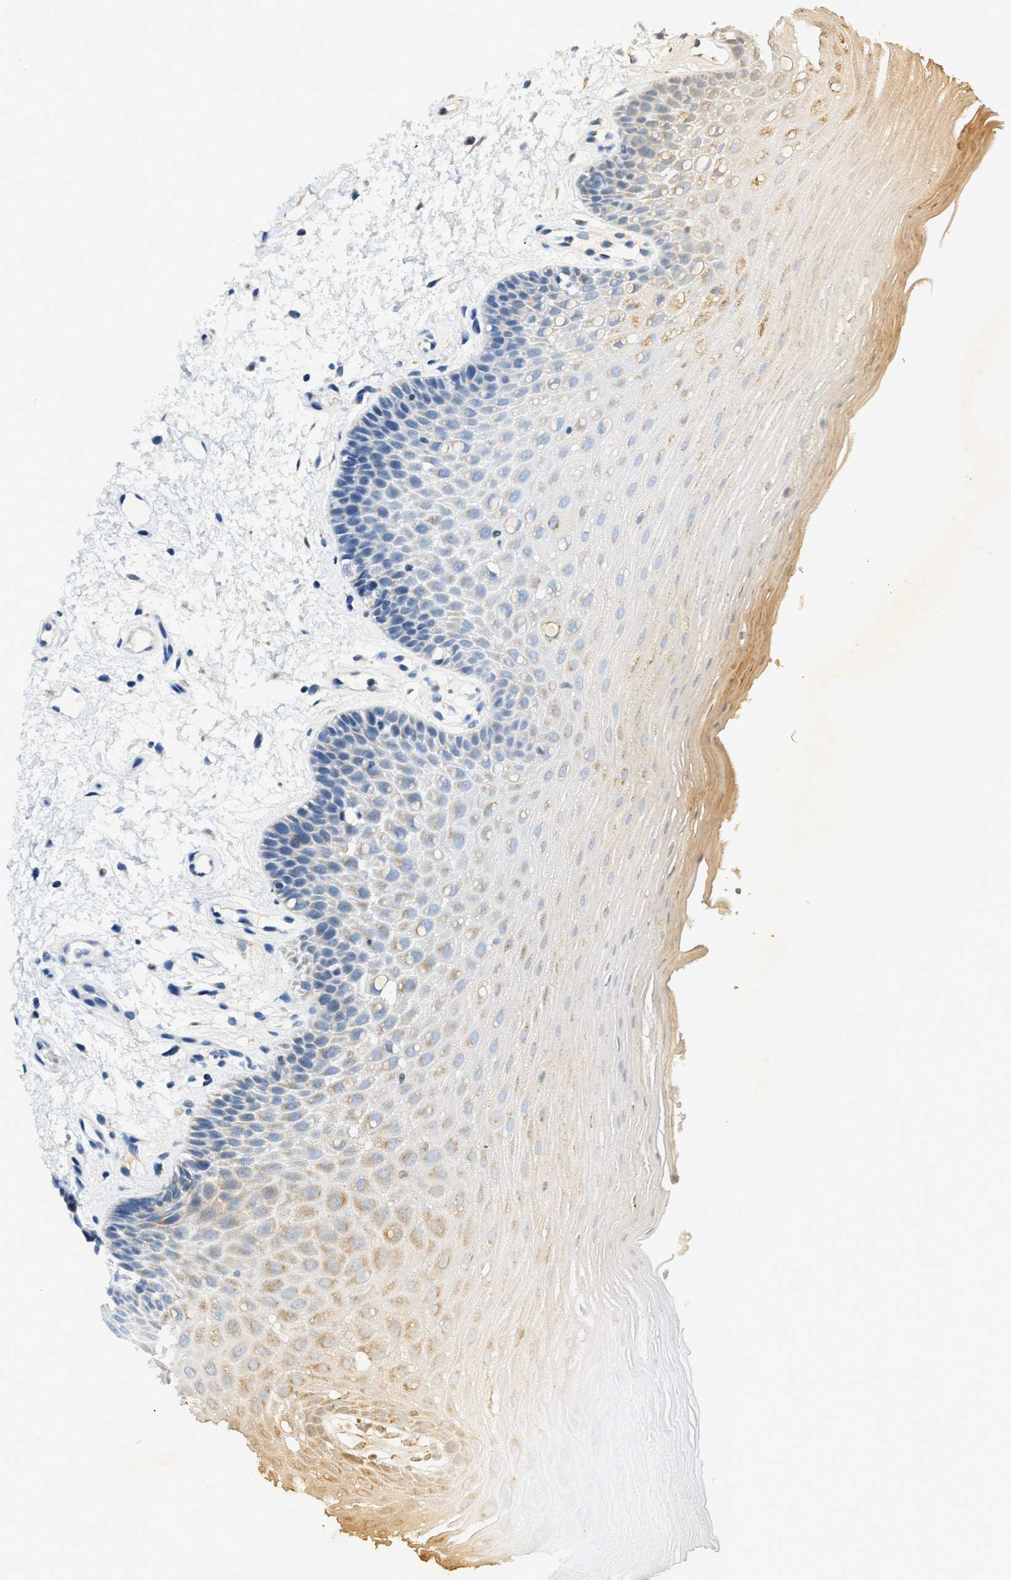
{"staining": {"intensity": "moderate", "quantity": "25%-75%", "location": "cytoplasmic/membranous"}, "tissue": "oral mucosa", "cell_type": "Squamous epithelial cells", "image_type": "normal", "snomed": [{"axis": "morphology", "description": "Normal tissue, NOS"}, {"axis": "morphology", "description": "Squamous cell carcinoma, NOS"}, {"axis": "topography", "description": "Oral tissue"}, {"axis": "topography", "description": "Head-Neck"}], "caption": "This histopathology image demonstrates unremarkable oral mucosa stained with immunohistochemistry (IHC) to label a protein in brown. The cytoplasmic/membranous of squamous epithelial cells show moderate positivity for the protein. Nuclei are counter-stained blue.", "gene": "ACADVL", "patient": {"sex": "male", "age": 71}}